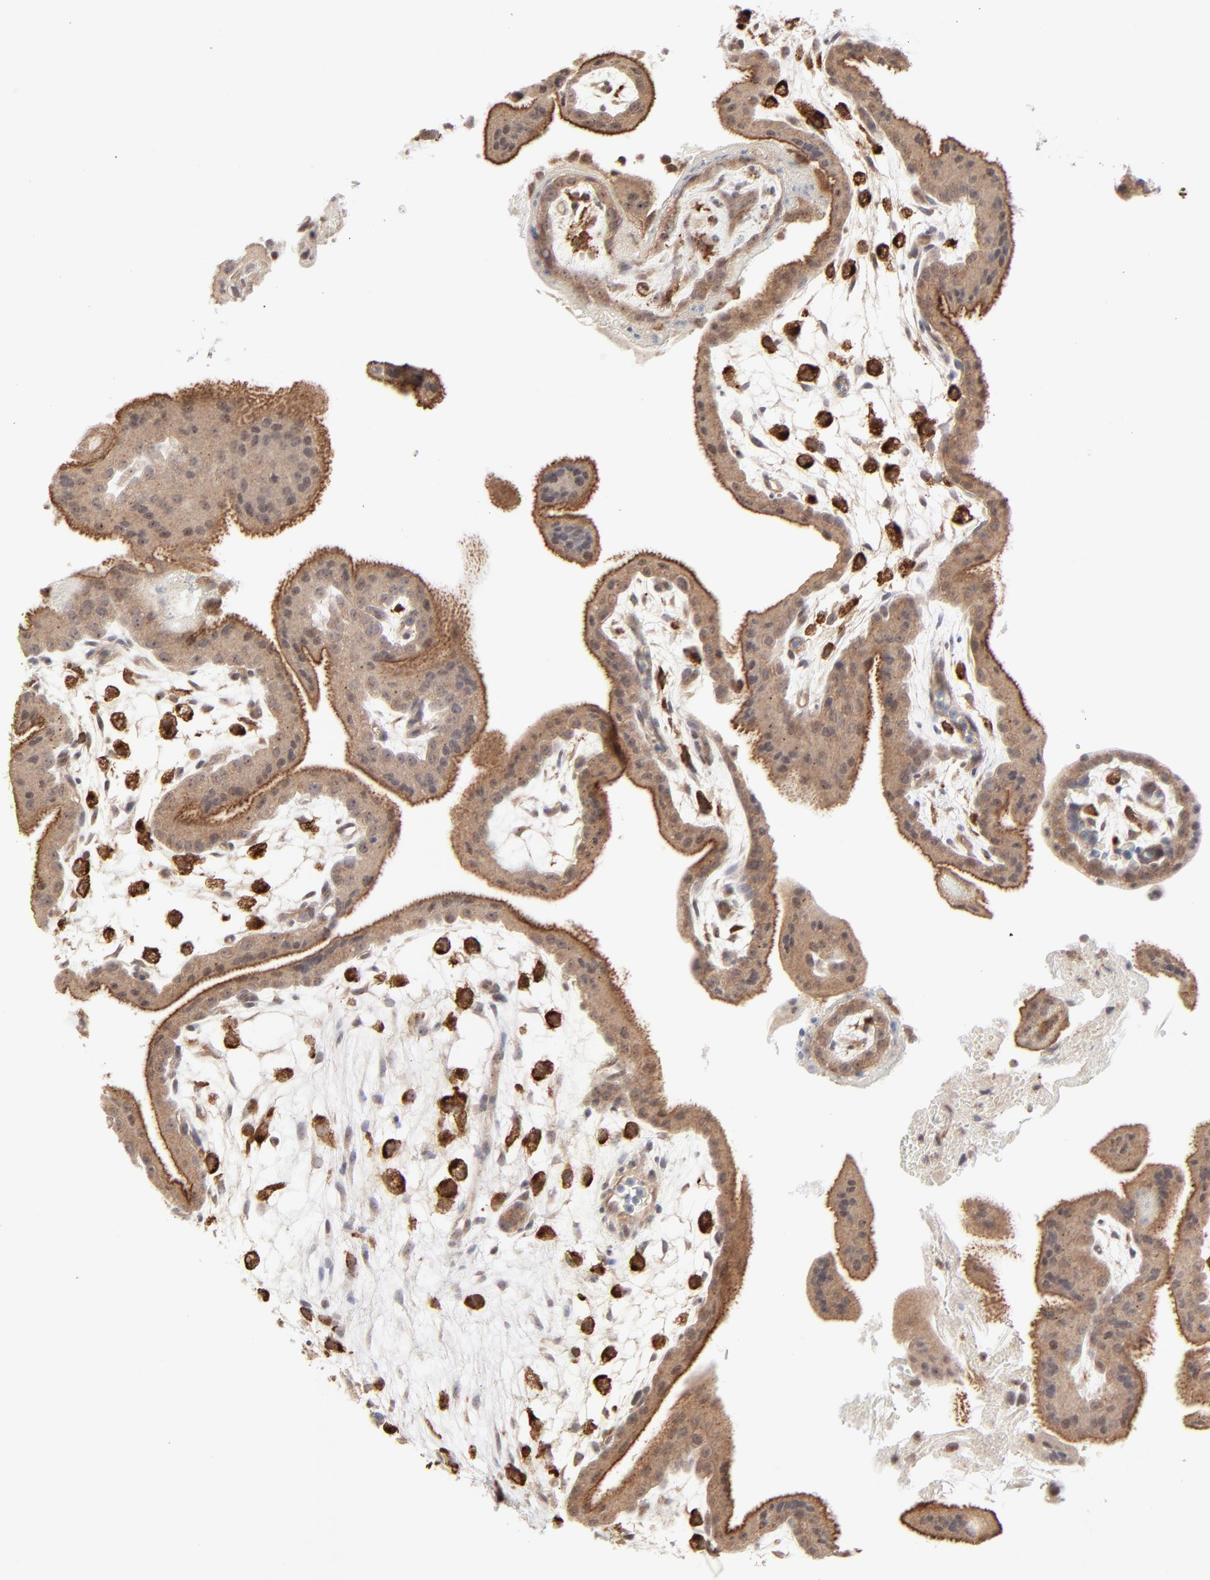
{"staining": {"intensity": "moderate", "quantity": ">75%", "location": "cytoplasmic/membranous"}, "tissue": "placenta", "cell_type": "Decidual cells", "image_type": "normal", "snomed": [{"axis": "morphology", "description": "Normal tissue, NOS"}, {"axis": "topography", "description": "Placenta"}], "caption": "Placenta stained for a protein shows moderate cytoplasmic/membranous positivity in decidual cells. The staining was performed using DAB to visualize the protein expression in brown, while the nuclei were stained in blue with hematoxylin (Magnification: 20x).", "gene": "RAB5C", "patient": {"sex": "female", "age": 35}}